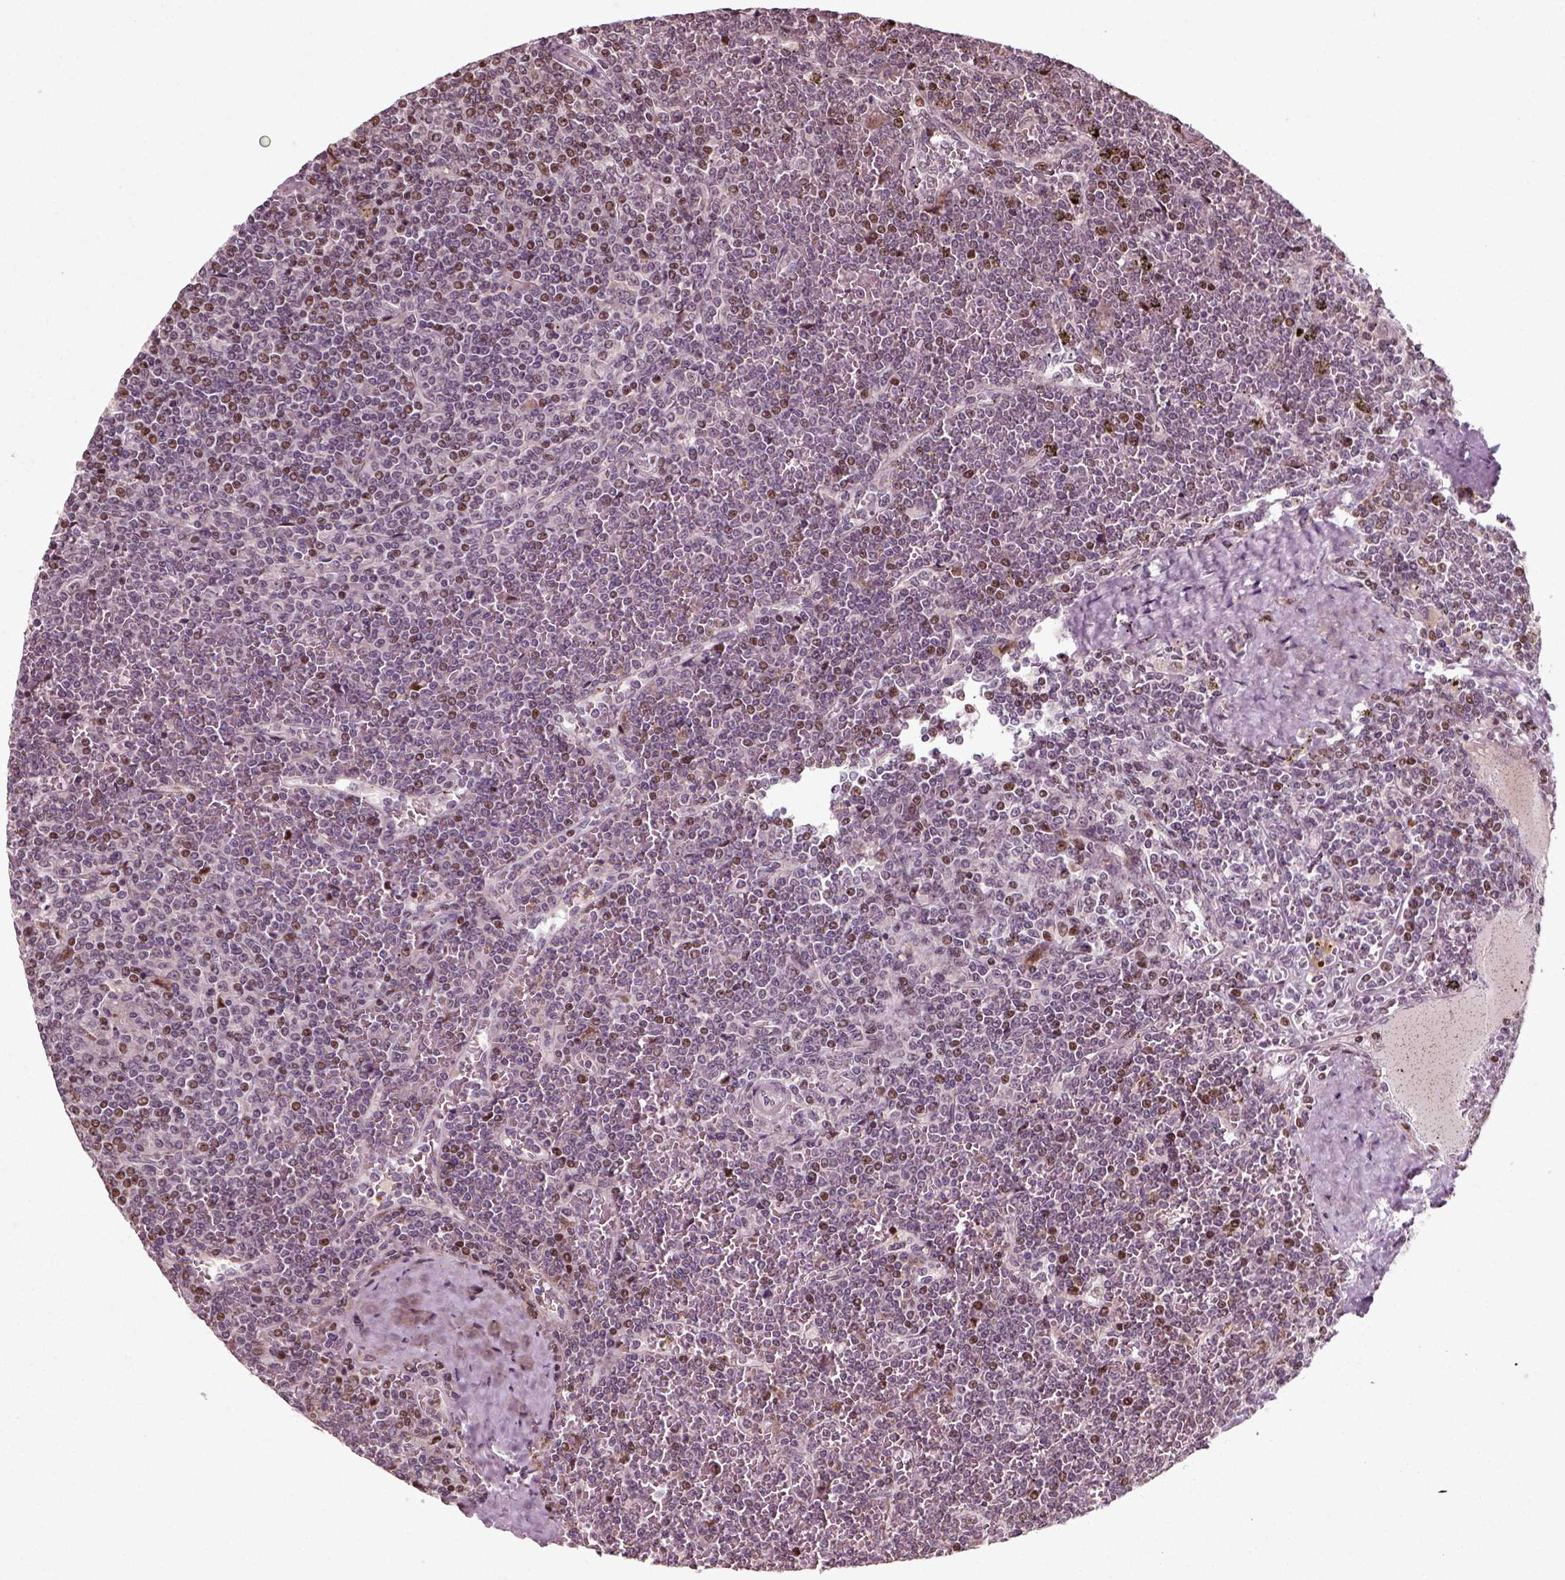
{"staining": {"intensity": "negative", "quantity": "none", "location": "none"}, "tissue": "lymphoma", "cell_type": "Tumor cells", "image_type": "cancer", "snomed": [{"axis": "morphology", "description": "Malignant lymphoma, non-Hodgkin's type, Low grade"}, {"axis": "topography", "description": "Spleen"}], "caption": "IHC histopathology image of neoplastic tissue: human low-grade malignant lymphoma, non-Hodgkin's type stained with DAB reveals no significant protein expression in tumor cells.", "gene": "CDC14A", "patient": {"sex": "female", "age": 19}}